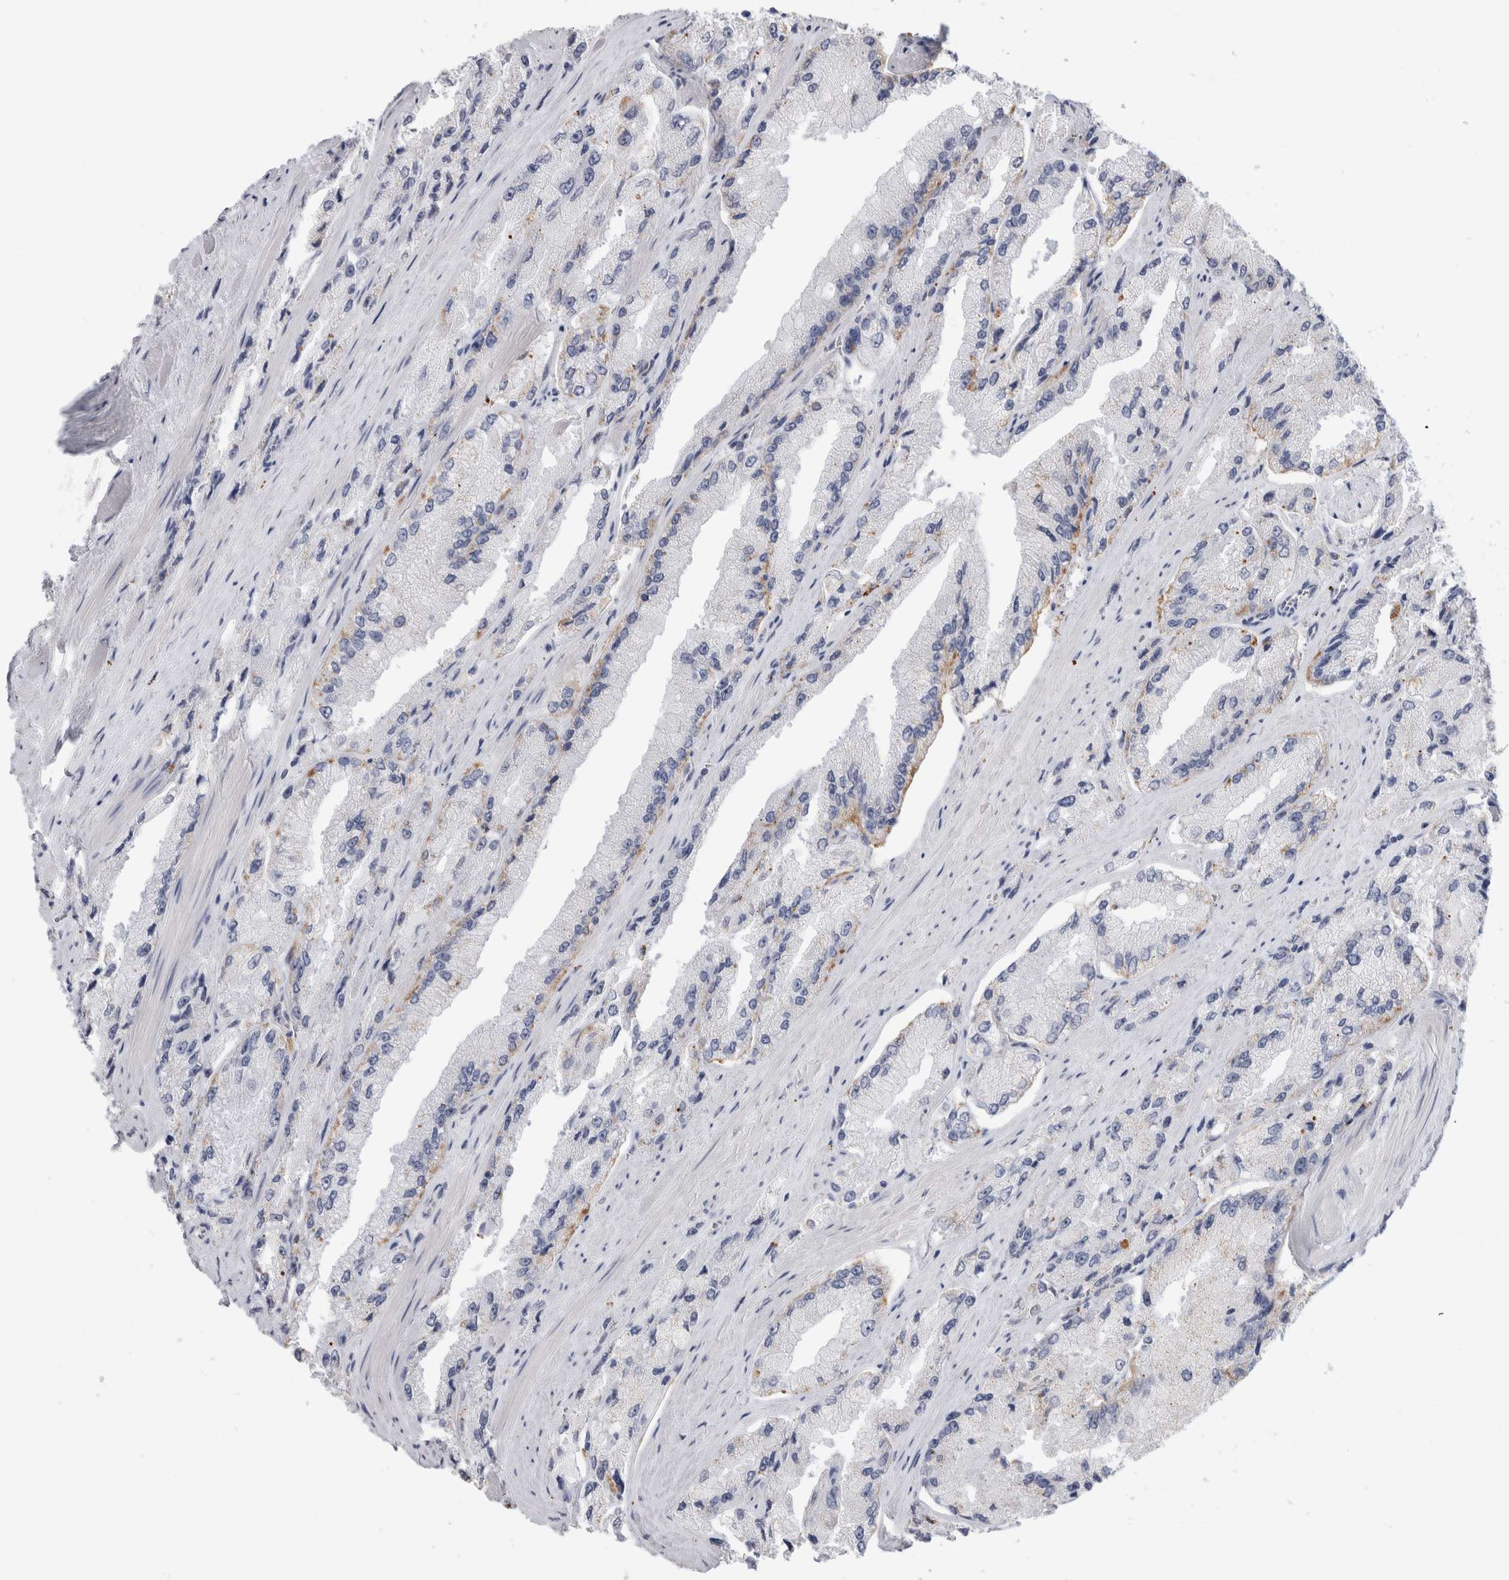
{"staining": {"intensity": "weak", "quantity": "<25%", "location": "cytoplasmic/membranous"}, "tissue": "prostate cancer", "cell_type": "Tumor cells", "image_type": "cancer", "snomed": [{"axis": "morphology", "description": "Adenocarcinoma, High grade"}, {"axis": "topography", "description": "Prostate"}], "caption": "DAB immunohistochemical staining of prostate cancer displays no significant staining in tumor cells. Nuclei are stained in blue.", "gene": "ANKMY1", "patient": {"sex": "male", "age": 58}}